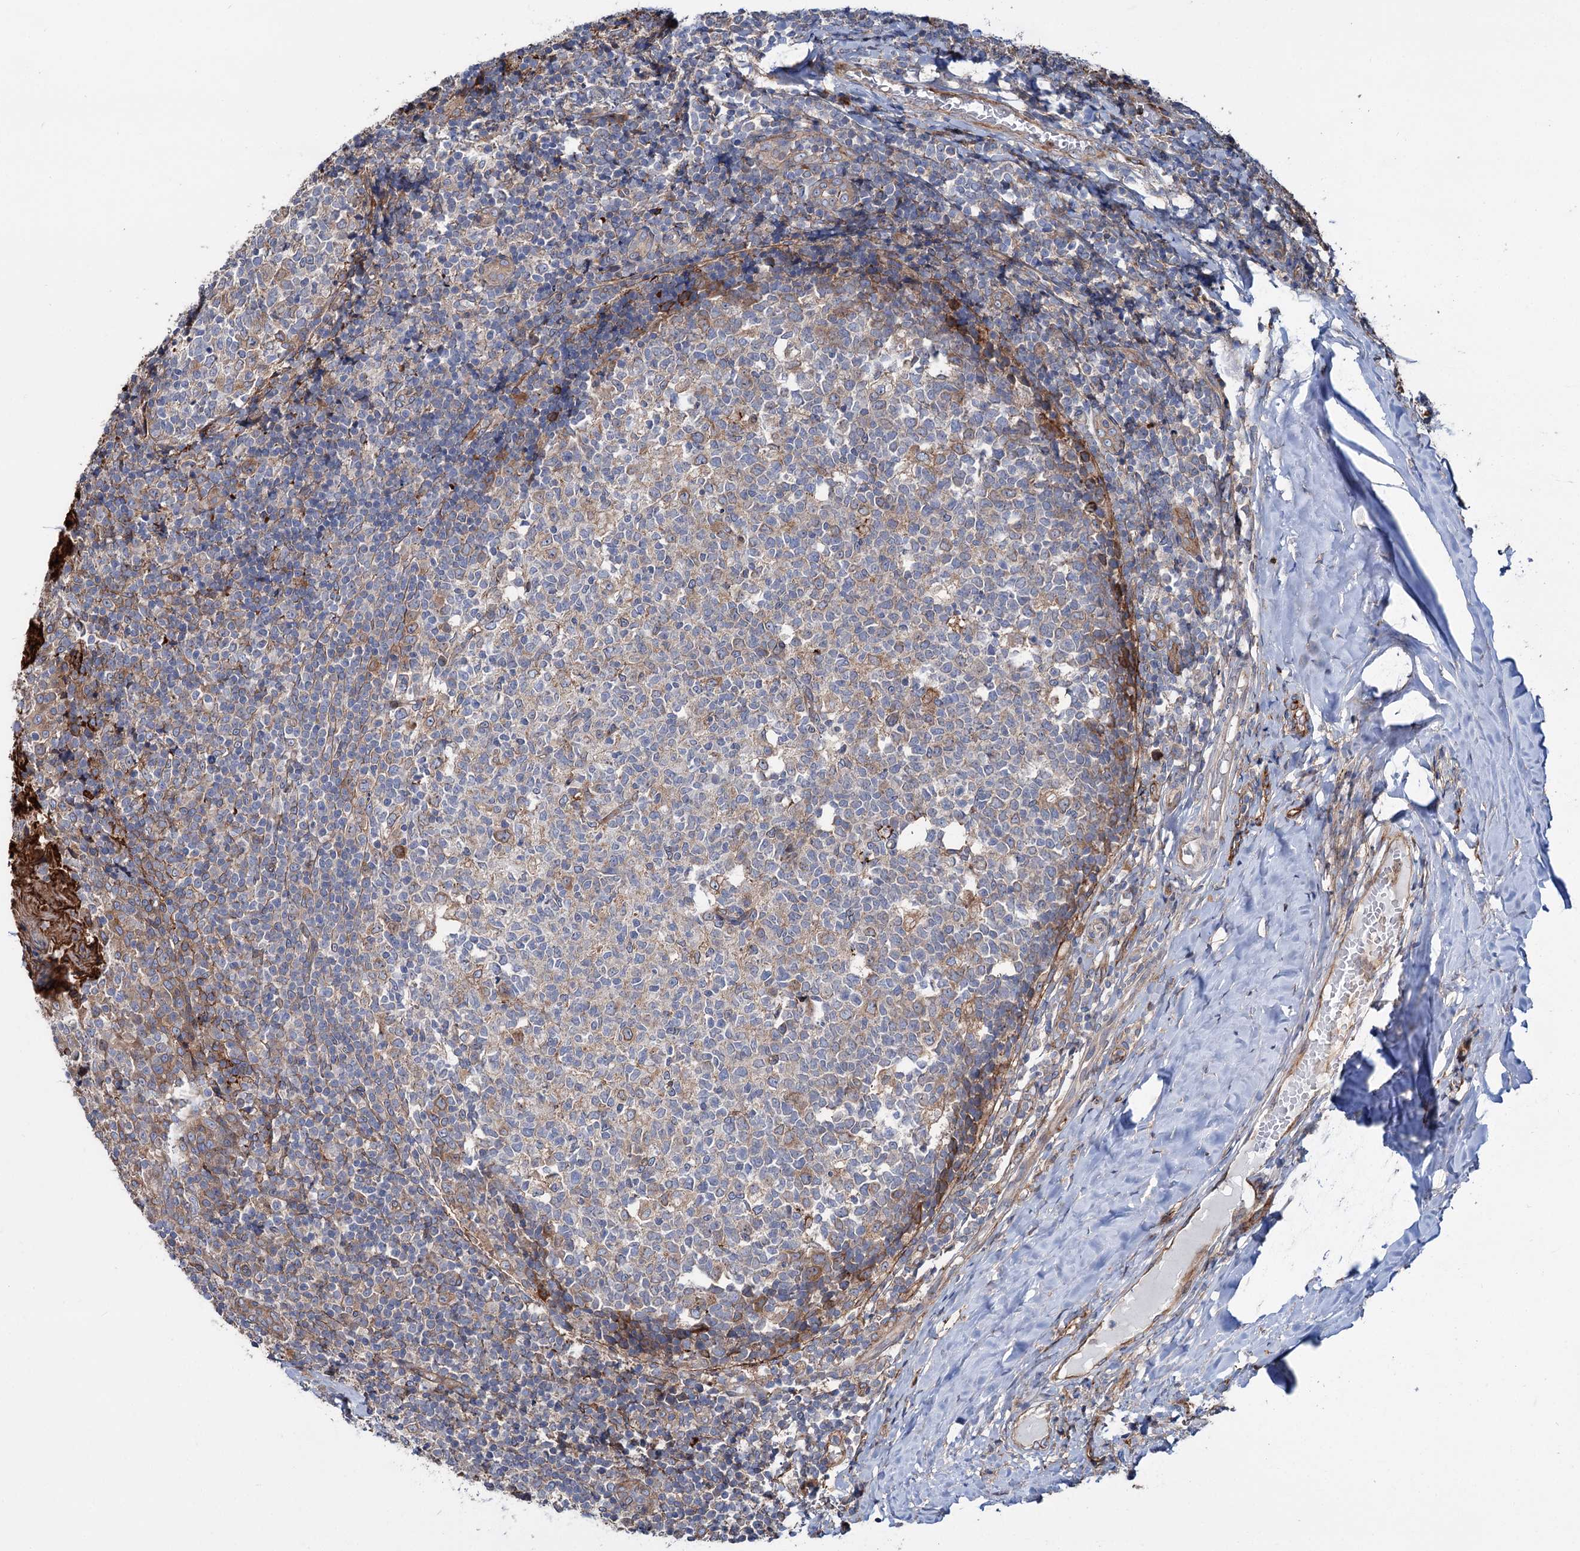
{"staining": {"intensity": "moderate", "quantity": "<25%", "location": "cytoplasmic/membranous"}, "tissue": "tonsil", "cell_type": "Germinal center cells", "image_type": "normal", "snomed": [{"axis": "morphology", "description": "Normal tissue, NOS"}, {"axis": "topography", "description": "Tonsil"}], "caption": "Germinal center cells reveal moderate cytoplasmic/membranous staining in approximately <25% of cells in normal tonsil. The protein is shown in brown color, while the nuclei are stained blue.", "gene": "PTDSS2", "patient": {"sex": "female", "age": 19}}